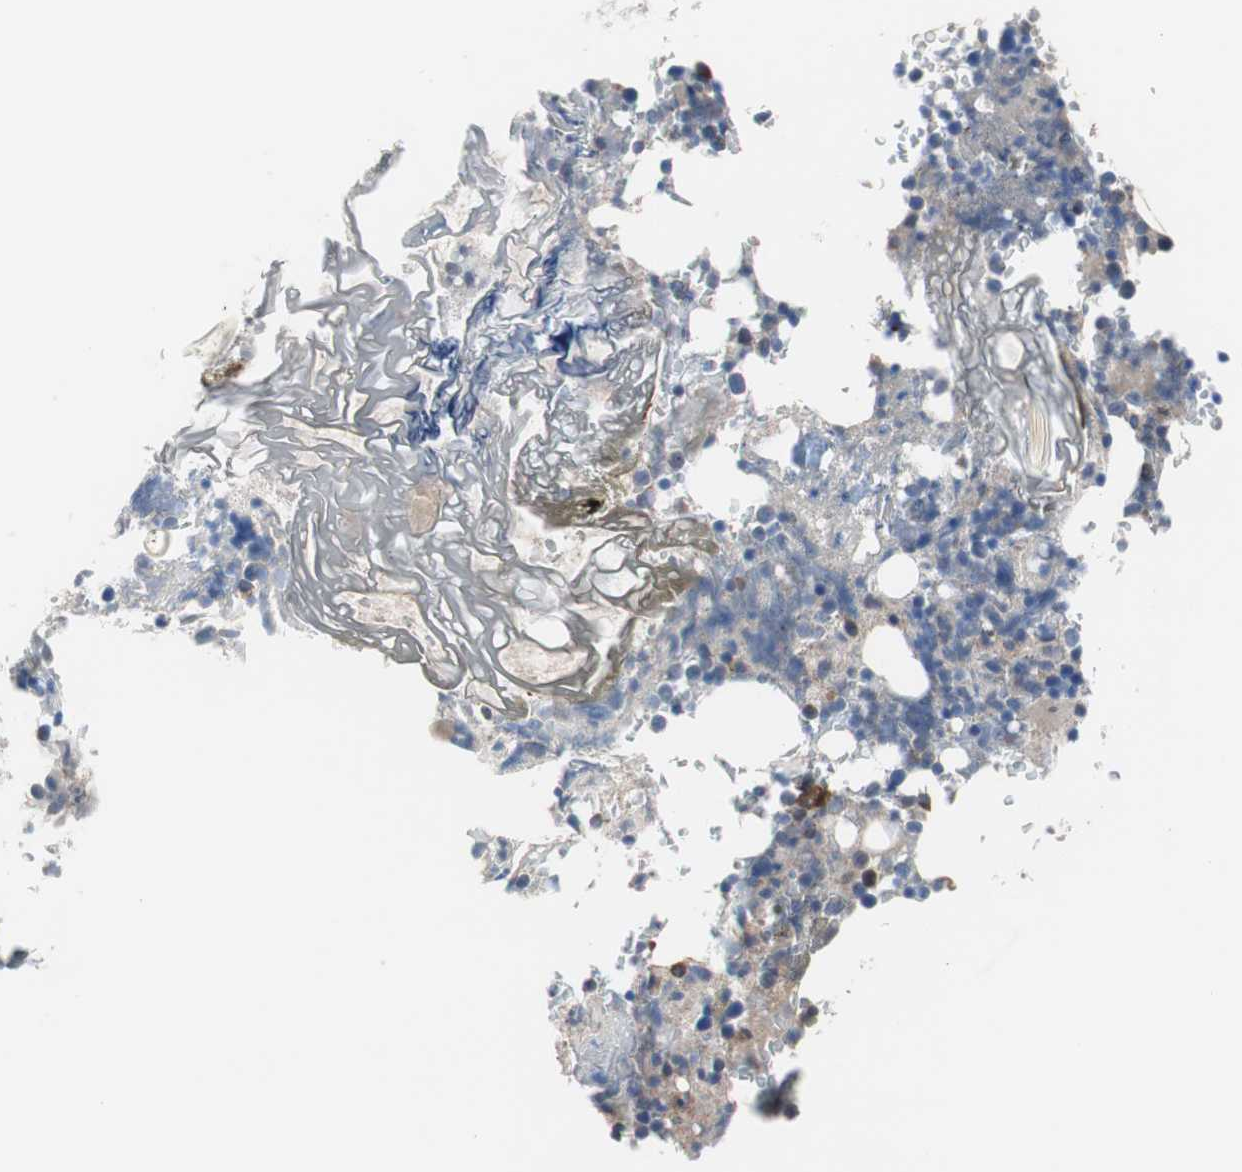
{"staining": {"intensity": "moderate", "quantity": "<25%", "location": "cytoplasmic/membranous"}, "tissue": "bone marrow", "cell_type": "Hematopoietic cells", "image_type": "normal", "snomed": [{"axis": "morphology", "description": "Normal tissue, NOS"}, {"axis": "topography", "description": "Bone marrow"}], "caption": "Protein expression analysis of unremarkable human bone marrow reveals moderate cytoplasmic/membranous expression in about <25% of hematopoietic cells. Nuclei are stained in blue.", "gene": "KANSL1", "patient": {"sex": "female", "age": 73}}